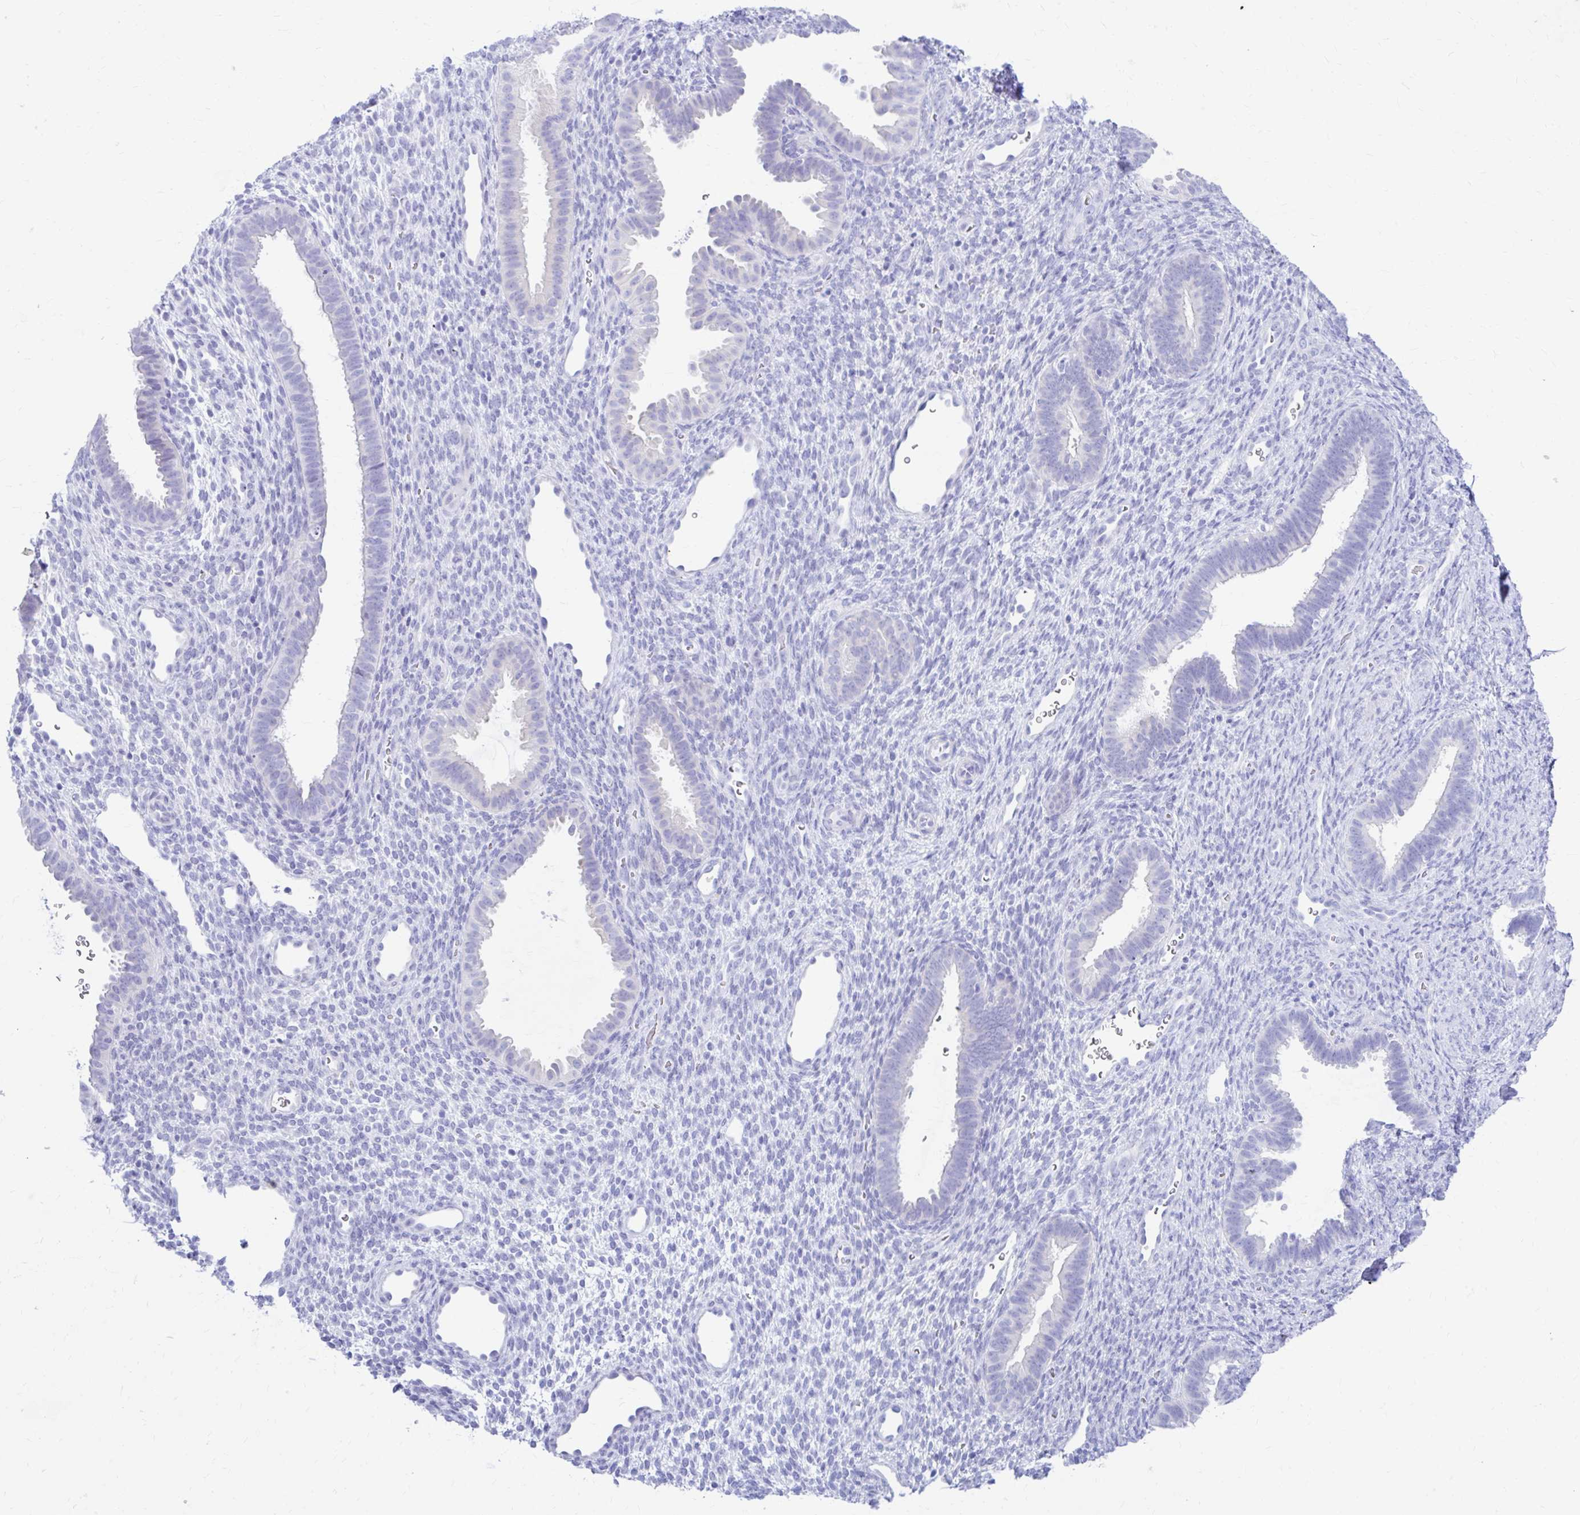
{"staining": {"intensity": "negative", "quantity": "none", "location": "none"}, "tissue": "endometrium", "cell_type": "Cells in endometrial stroma", "image_type": "normal", "snomed": [{"axis": "morphology", "description": "Normal tissue, NOS"}, {"axis": "topography", "description": "Endometrium"}], "caption": "Histopathology image shows no protein staining in cells in endometrial stroma of benign endometrium.", "gene": "NSG2", "patient": {"sex": "female", "age": 34}}